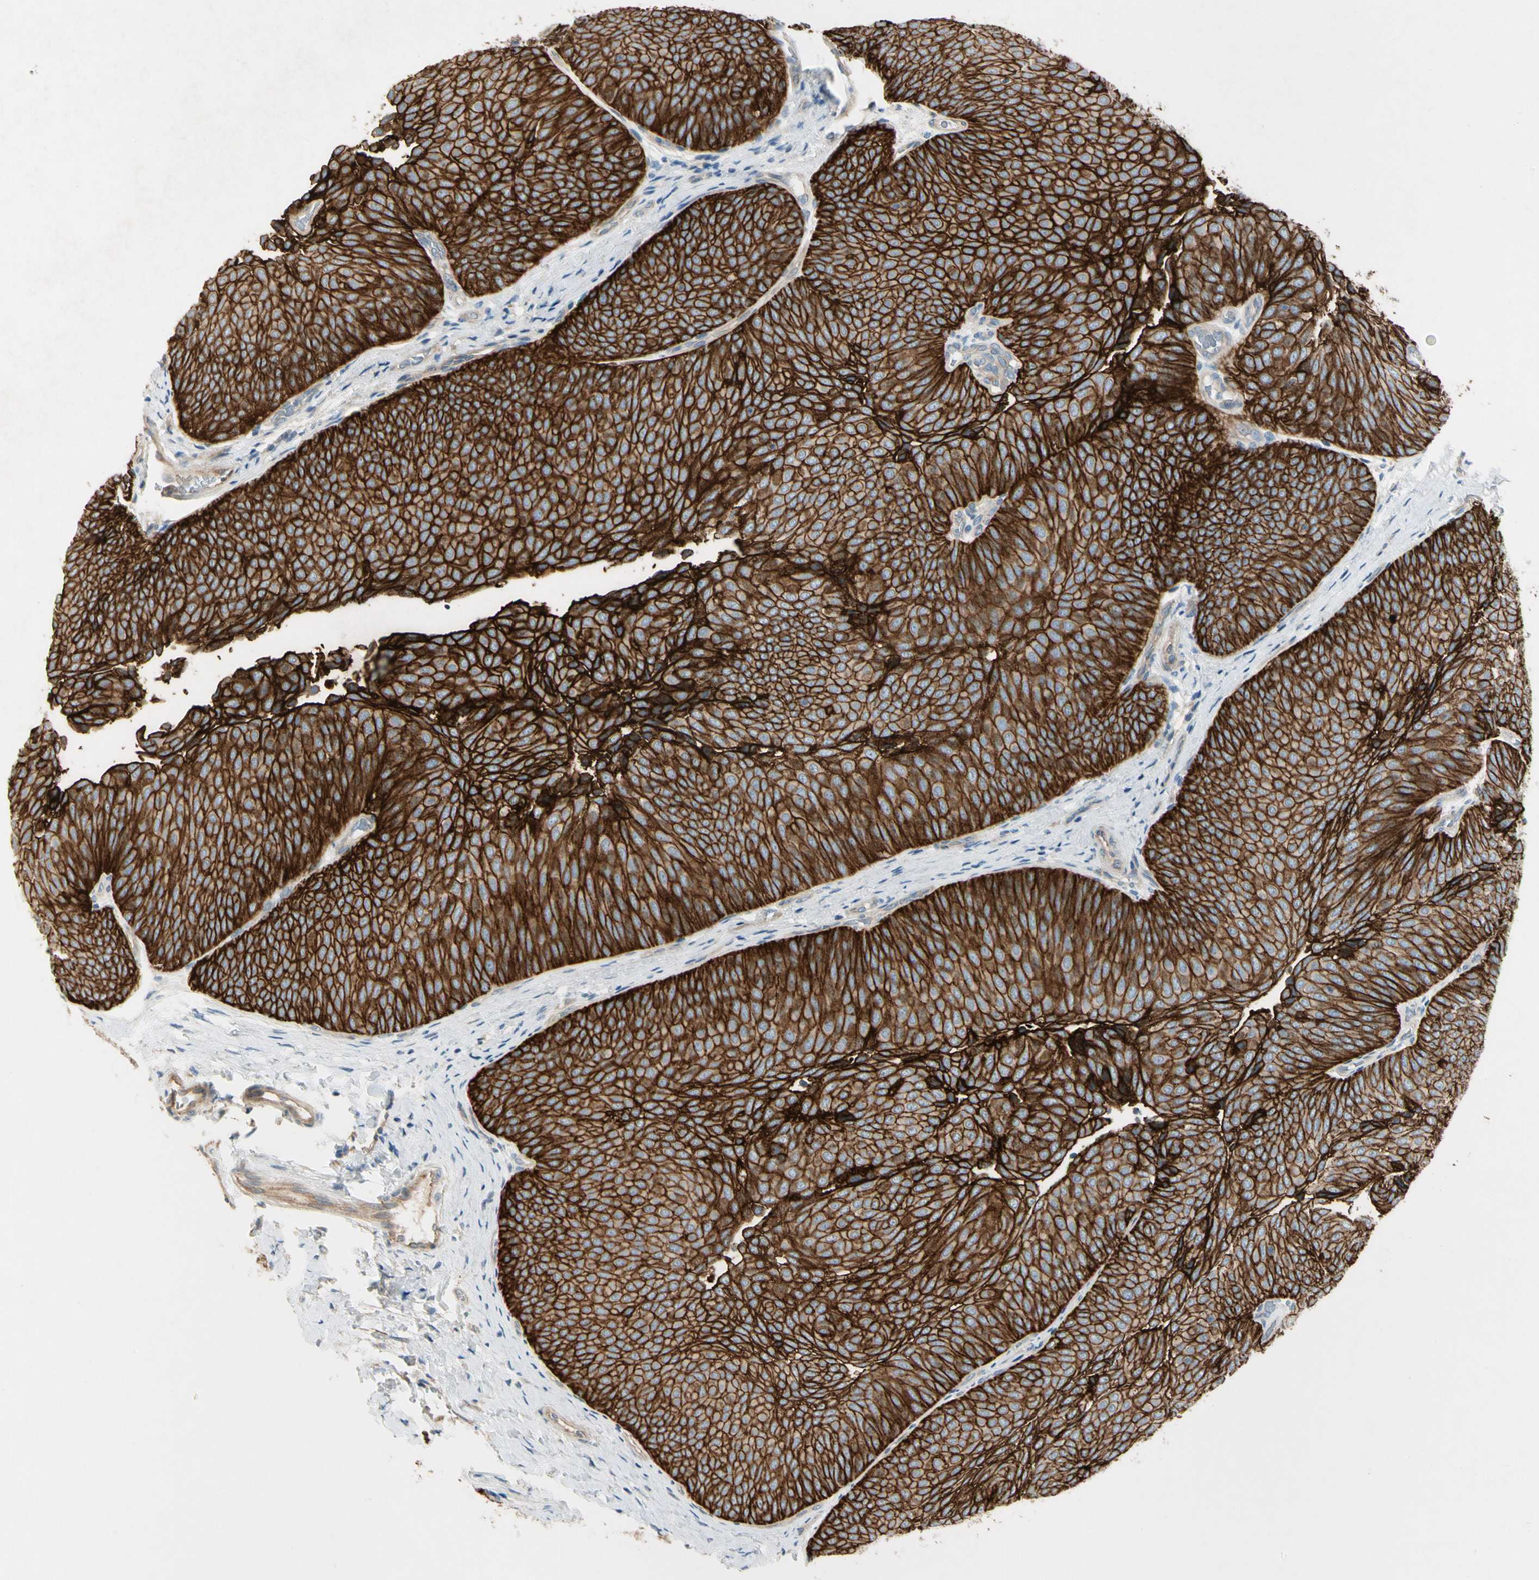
{"staining": {"intensity": "strong", "quantity": ">75%", "location": "cytoplasmic/membranous"}, "tissue": "urothelial cancer", "cell_type": "Tumor cells", "image_type": "cancer", "snomed": [{"axis": "morphology", "description": "Urothelial carcinoma, Low grade"}, {"axis": "topography", "description": "Urinary bladder"}], "caption": "Urothelial cancer stained for a protein (brown) reveals strong cytoplasmic/membranous positive positivity in about >75% of tumor cells.", "gene": "ITGA3", "patient": {"sex": "female", "age": 60}}